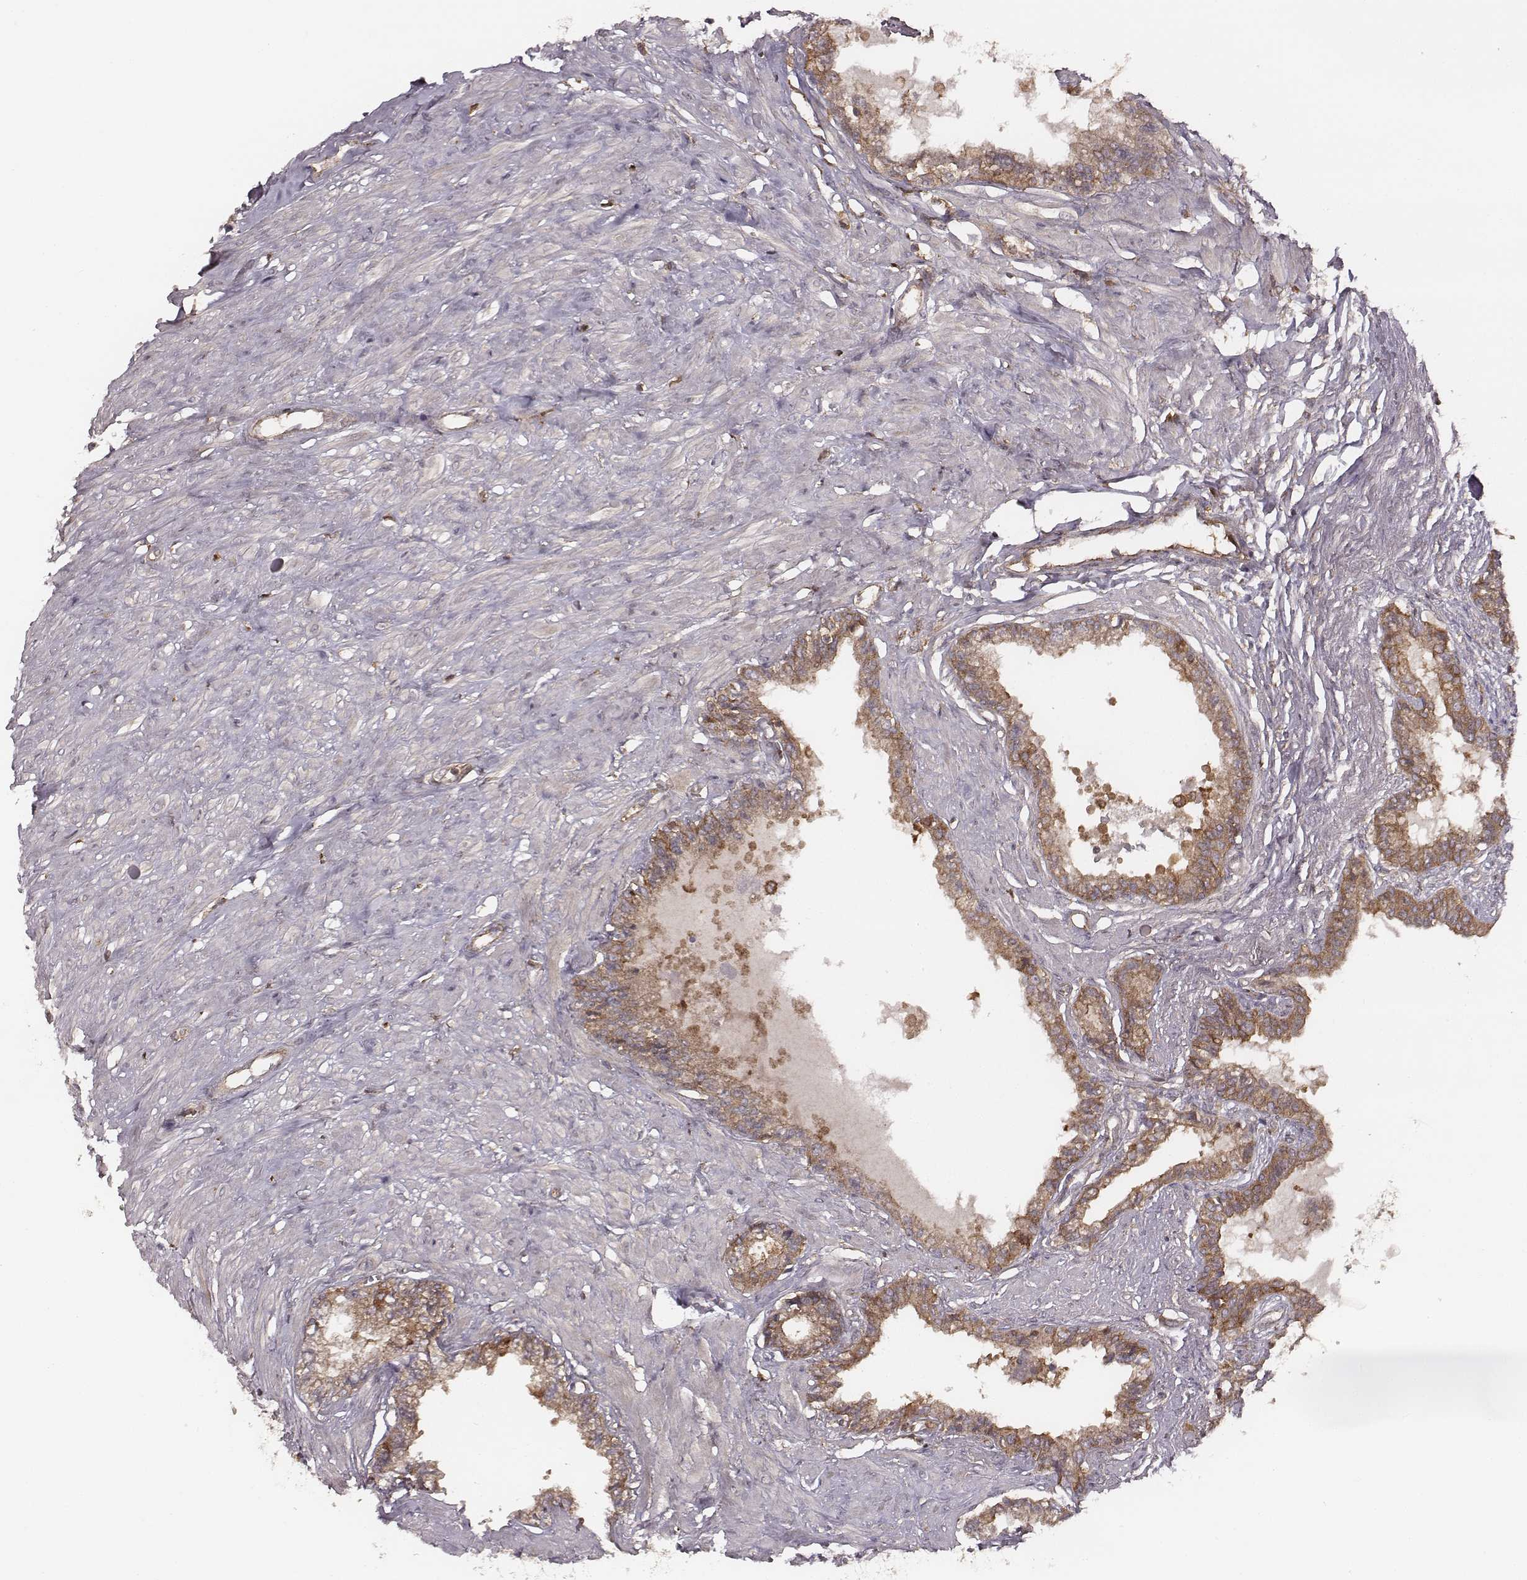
{"staining": {"intensity": "moderate", "quantity": ">75%", "location": "cytoplasmic/membranous"}, "tissue": "seminal vesicle", "cell_type": "Glandular cells", "image_type": "normal", "snomed": [{"axis": "morphology", "description": "Normal tissue, NOS"}, {"axis": "morphology", "description": "Urothelial carcinoma, NOS"}, {"axis": "topography", "description": "Urinary bladder"}, {"axis": "topography", "description": "Seminal veicle"}], "caption": "Immunohistochemical staining of benign seminal vesicle shows moderate cytoplasmic/membranous protein positivity in about >75% of glandular cells.", "gene": "VPS26A", "patient": {"sex": "male", "age": 76}}